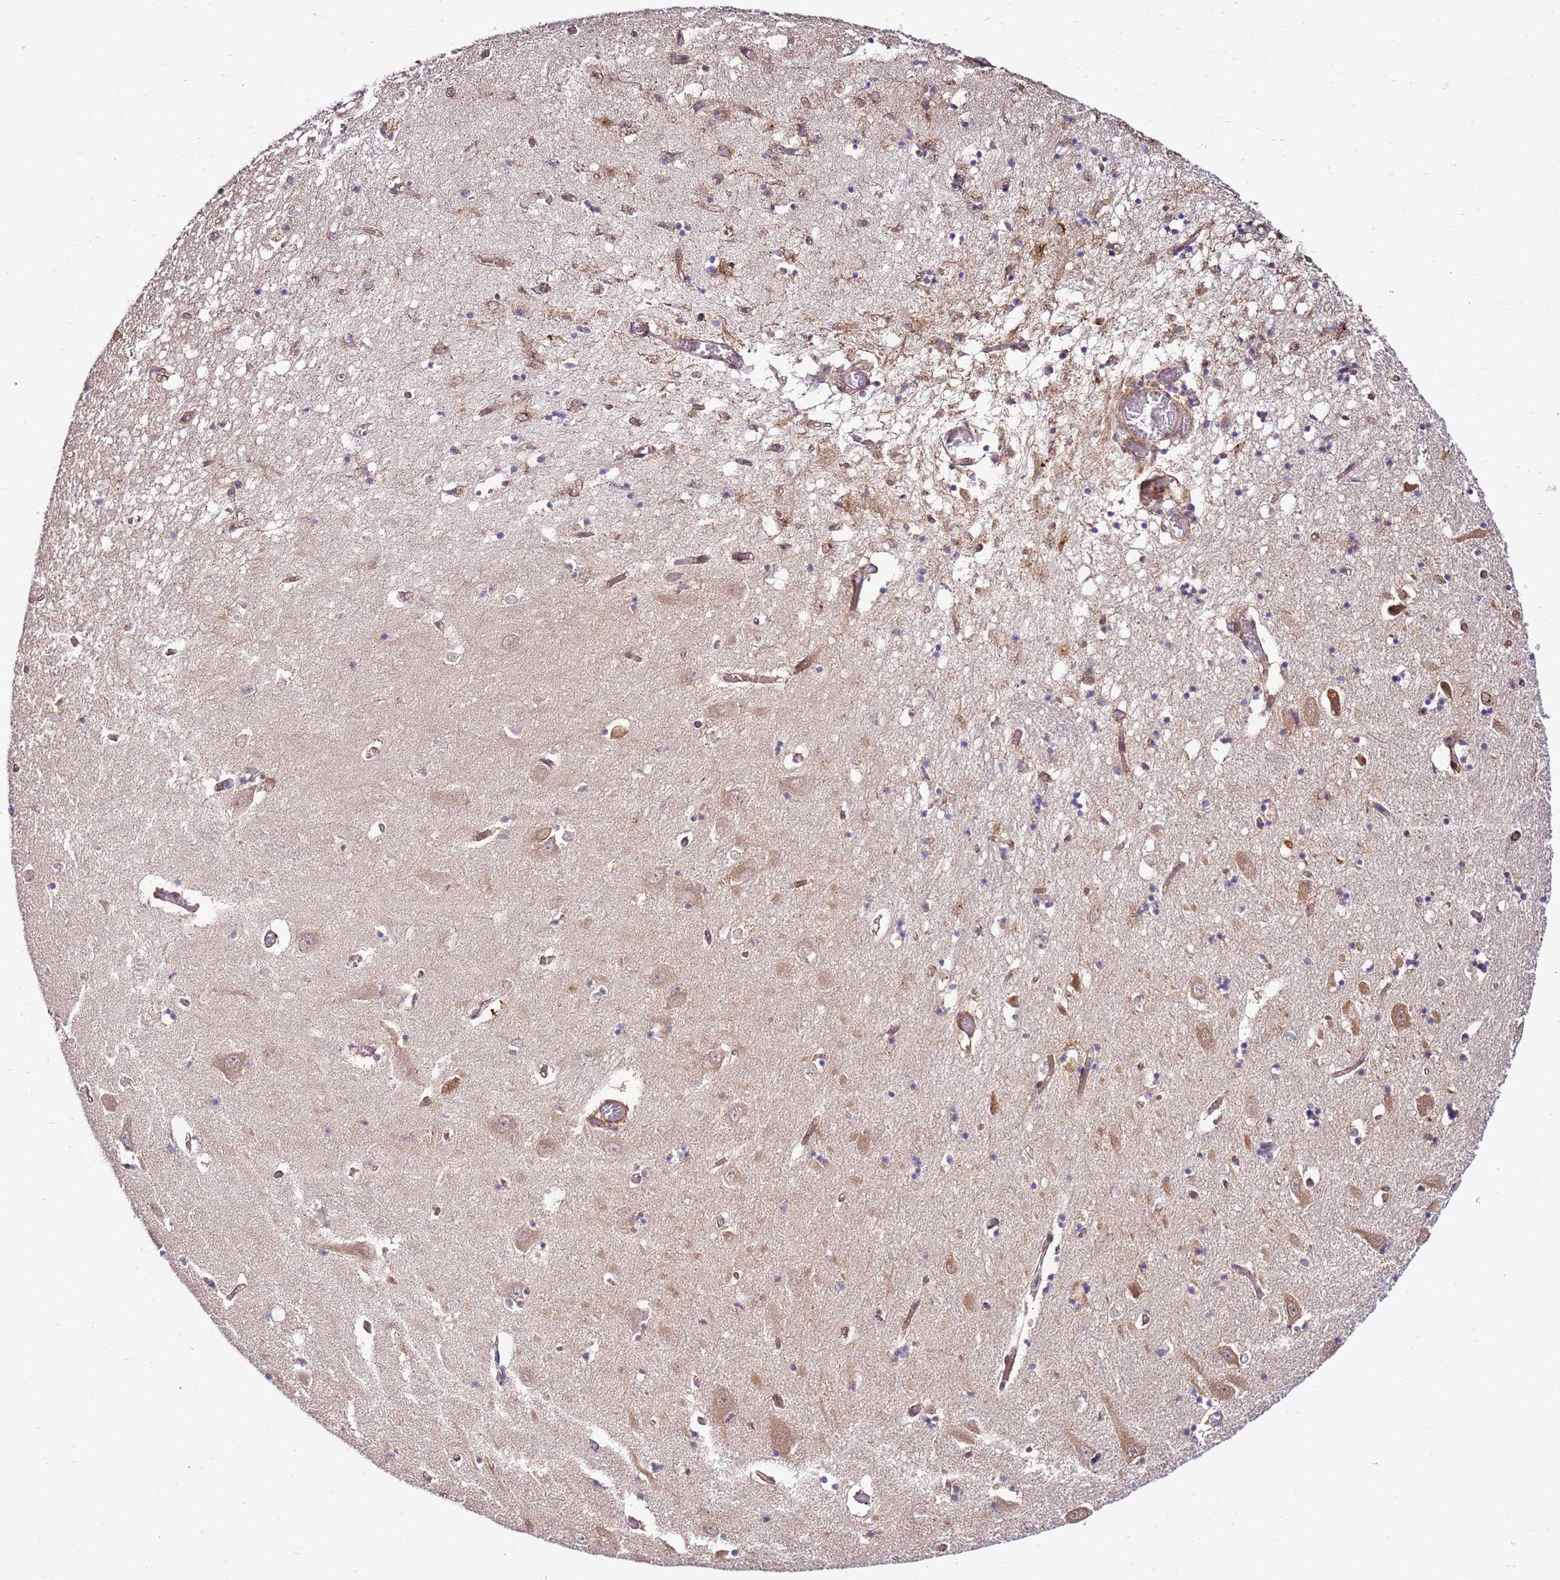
{"staining": {"intensity": "weak", "quantity": "25%-75%", "location": "cytoplasmic/membranous"}, "tissue": "hippocampus", "cell_type": "Glial cells", "image_type": "normal", "snomed": [{"axis": "morphology", "description": "Normal tissue, NOS"}, {"axis": "topography", "description": "Hippocampus"}], "caption": "DAB immunohistochemical staining of unremarkable human hippocampus shows weak cytoplasmic/membranous protein positivity in about 25%-75% of glial cells.", "gene": "SCARA3", "patient": {"sex": "male", "age": 70}}